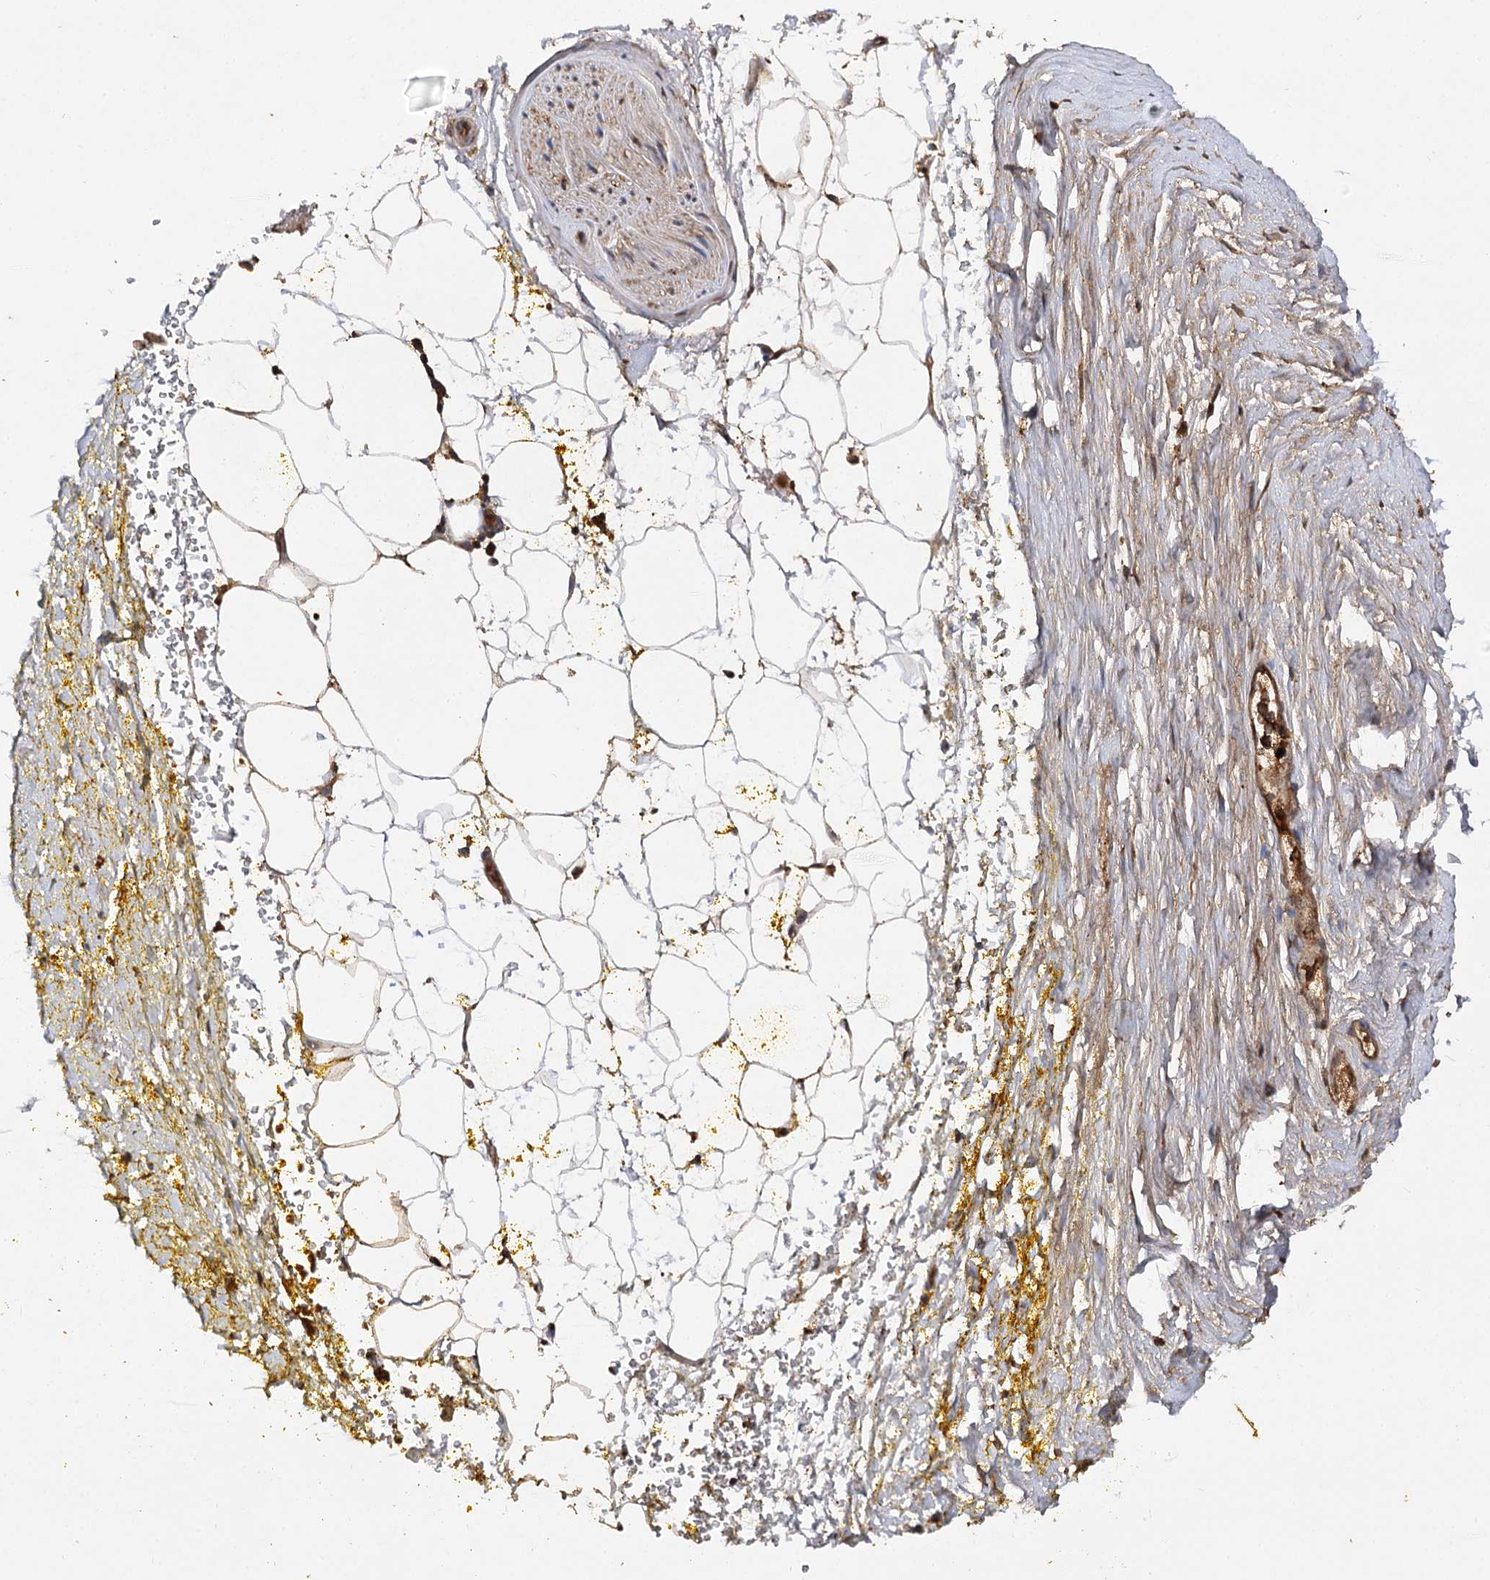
{"staining": {"intensity": "moderate", "quantity": ">75%", "location": "cytoplasmic/membranous"}, "tissue": "adipose tissue", "cell_type": "Adipocytes", "image_type": "normal", "snomed": [{"axis": "morphology", "description": "Normal tissue, NOS"}, {"axis": "morphology", "description": "Adenocarcinoma, Low grade"}, {"axis": "topography", "description": "Prostate"}, {"axis": "topography", "description": "Peripheral nerve tissue"}], "caption": "The histopathology image shows a brown stain indicating the presence of a protein in the cytoplasmic/membranous of adipocytes in adipose tissue. Nuclei are stained in blue.", "gene": "ARL13A", "patient": {"sex": "male", "age": 63}}